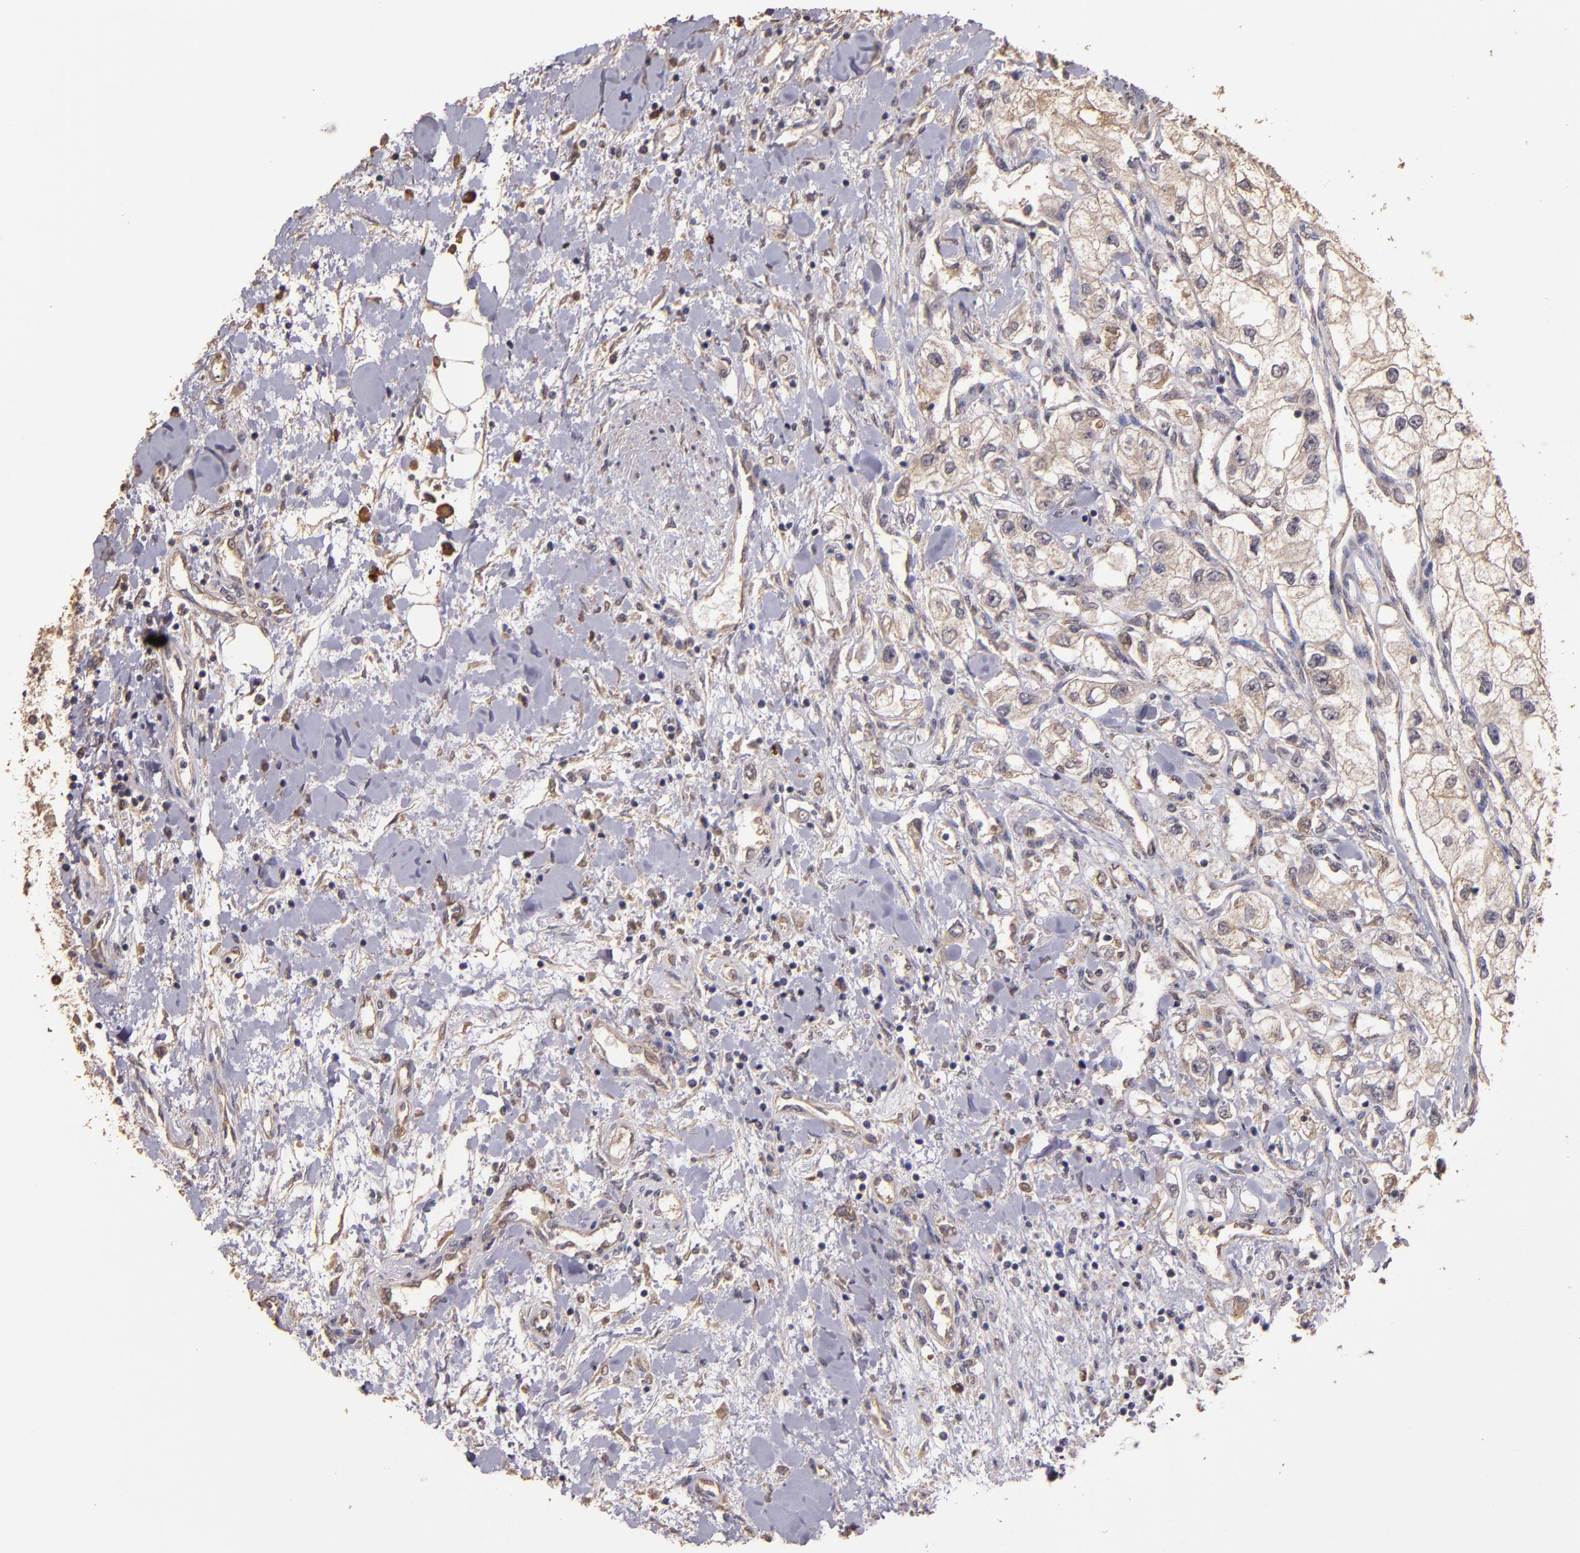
{"staining": {"intensity": "weak", "quantity": ">75%", "location": "cytoplasmic/membranous"}, "tissue": "renal cancer", "cell_type": "Tumor cells", "image_type": "cancer", "snomed": [{"axis": "morphology", "description": "Adenocarcinoma, NOS"}, {"axis": "topography", "description": "Kidney"}], "caption": "Weak cytoplasmic/membranous protein positivity is seen in approximately >75% of tumor cells in adenocarcinoma (renal).", "gene": "HECTD1", "patient": {"sex": "male", "age": 57}}